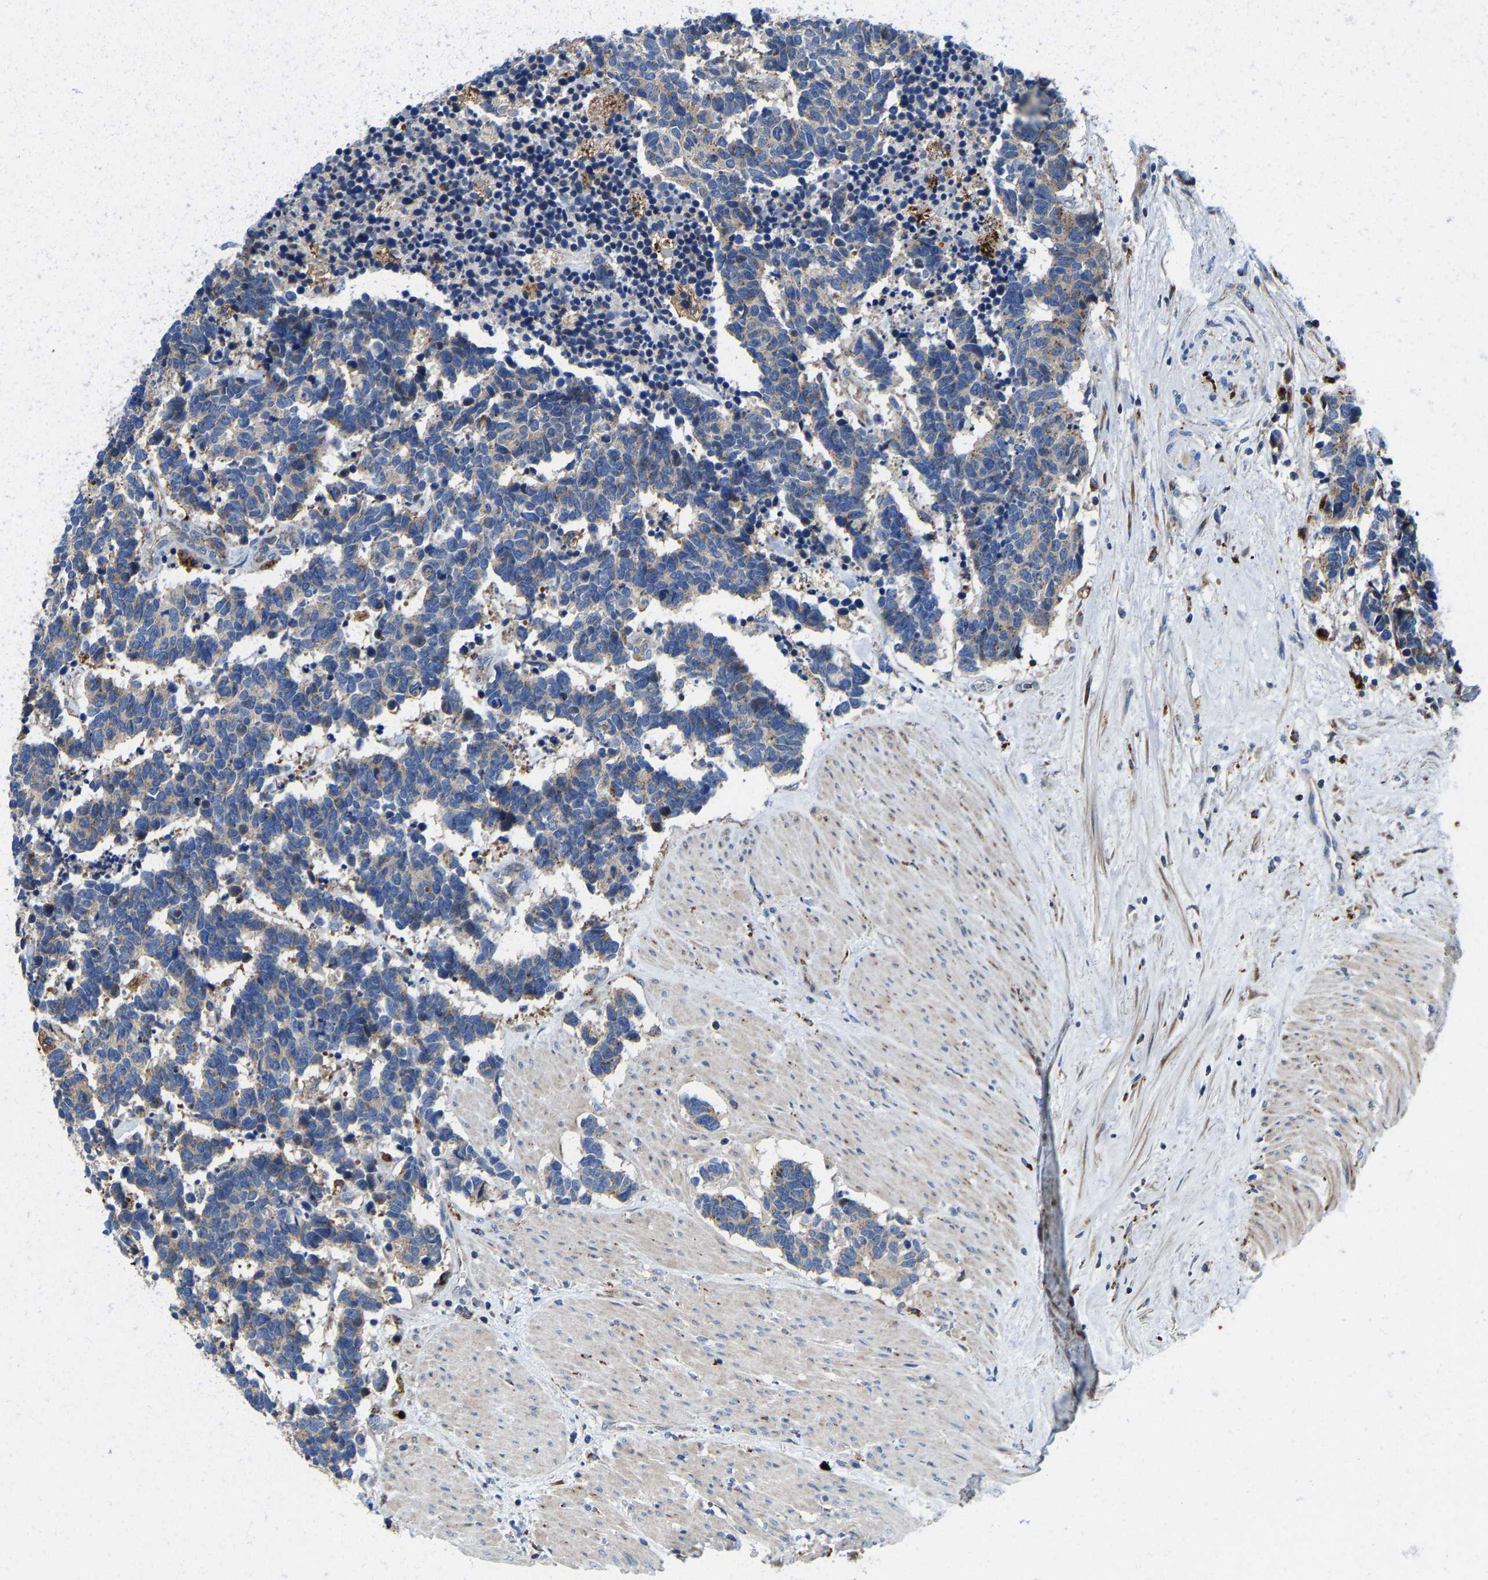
{"staining": {"intensity": "weak", "quantity": "25%-75%", "location": "cytoplasmic/membranous"}, "tissue": "carcinoid", "cell_type": "Tumor cells", "image_type": "cancer", "snomed": [{"axis": "morphology", "description": "Carcinoma, NOS"}, {"axis": "morphology", "description": "Carcinoid, malignant, NOS"}, {"axis": "topography", "description": "Urinary bladder"}], "caption": "Protein analysis of carcinoid tissue demonstrates weak cytoplasmic/membranous staining in about 25%-75% of tumor cells.", "gene": "DPP7", "patient": {"sex": "male", "age": 57}}